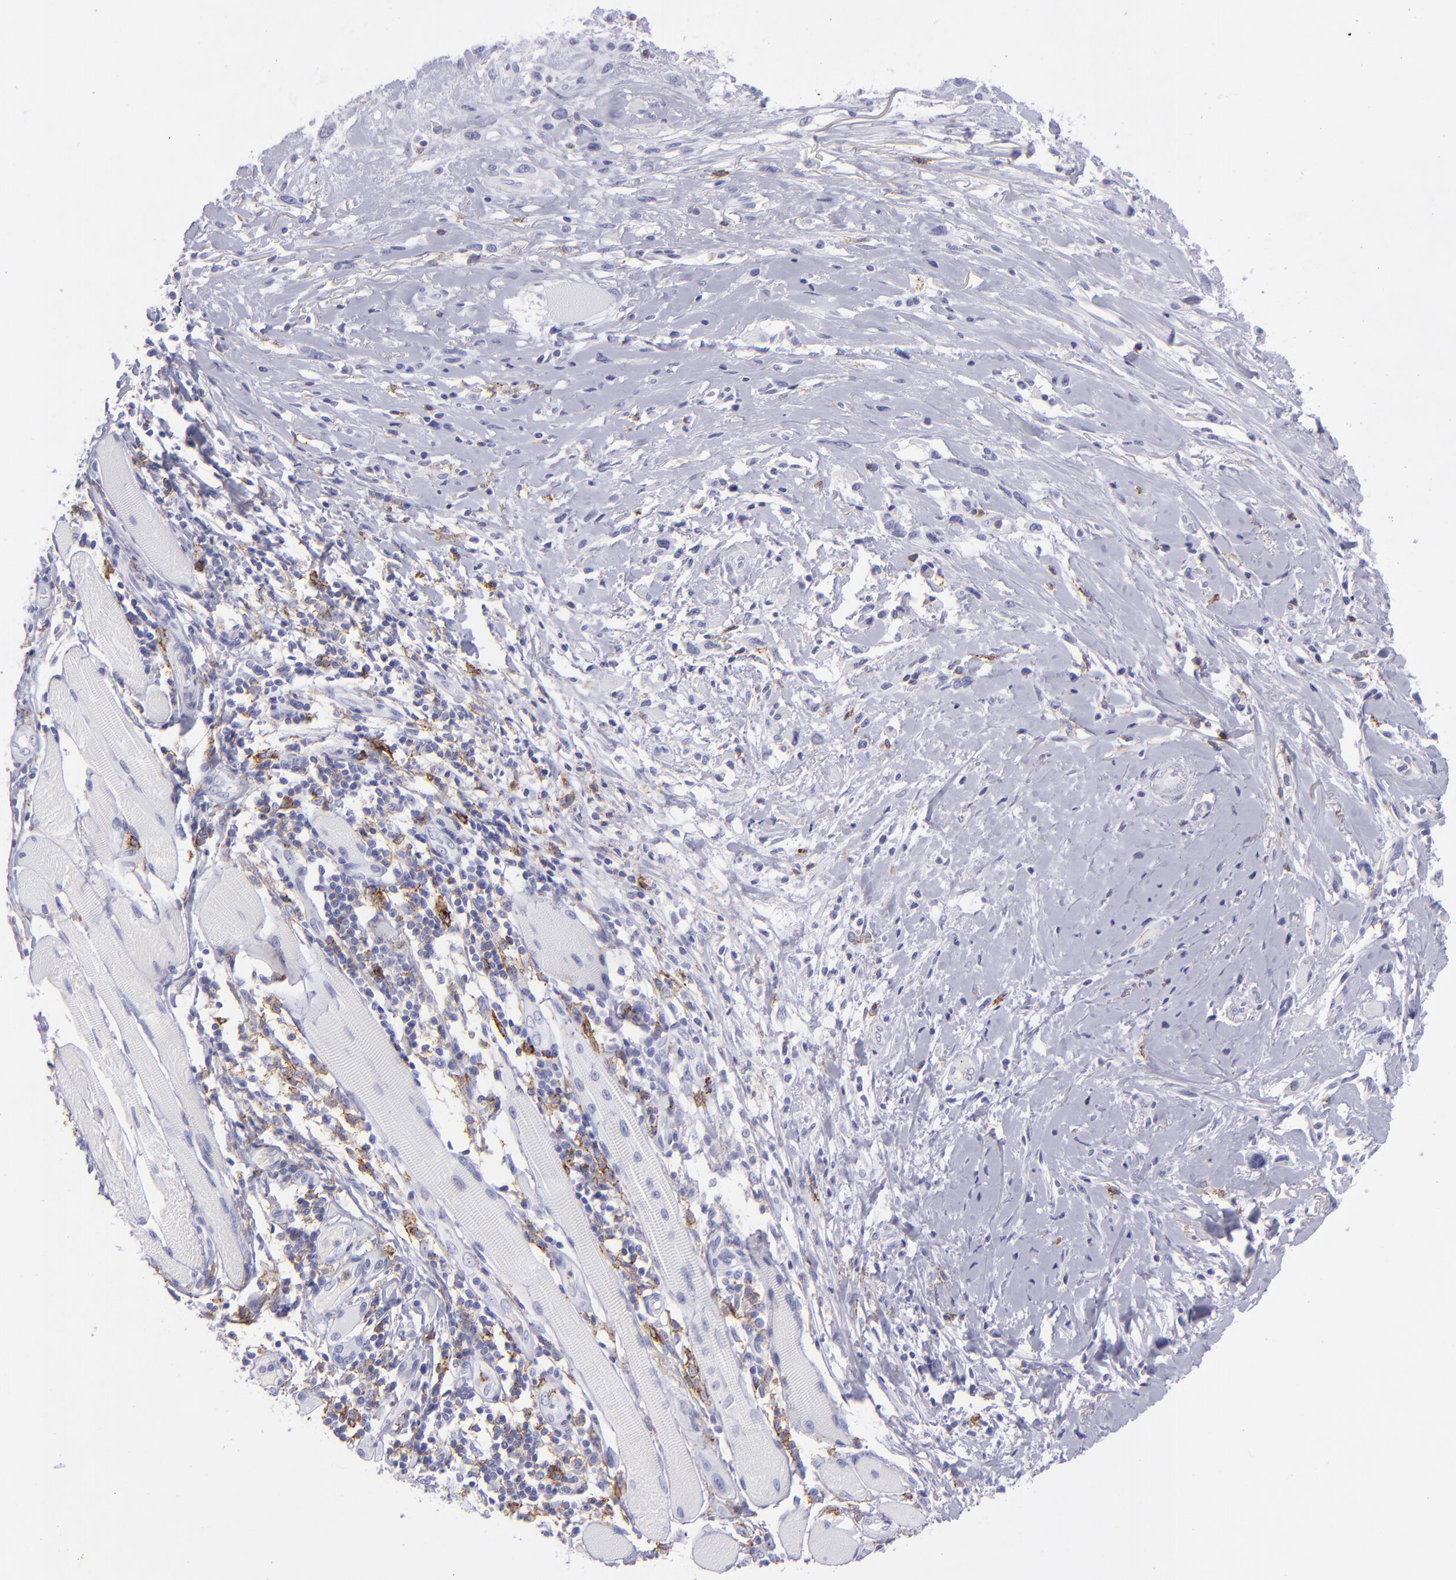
{"staining": {"intensity": "negative", "quantity": "none", "location": "none"}, "tissue": "melanoma", "cell_type": "Tumor cells", "image_type": "cancer", "snomed": [{"axis": "morphology", "description": "Malignant melanoma, NOS"}, {"axis": "topography", "description": "Skin"}], "caption": "IHC photomicrograph of human melanoma stained for a protein (brown), which demonstrates no expression in tumor cells.", "gene": "SELPLG", "patient": {"sex": "male", "age": 91}}